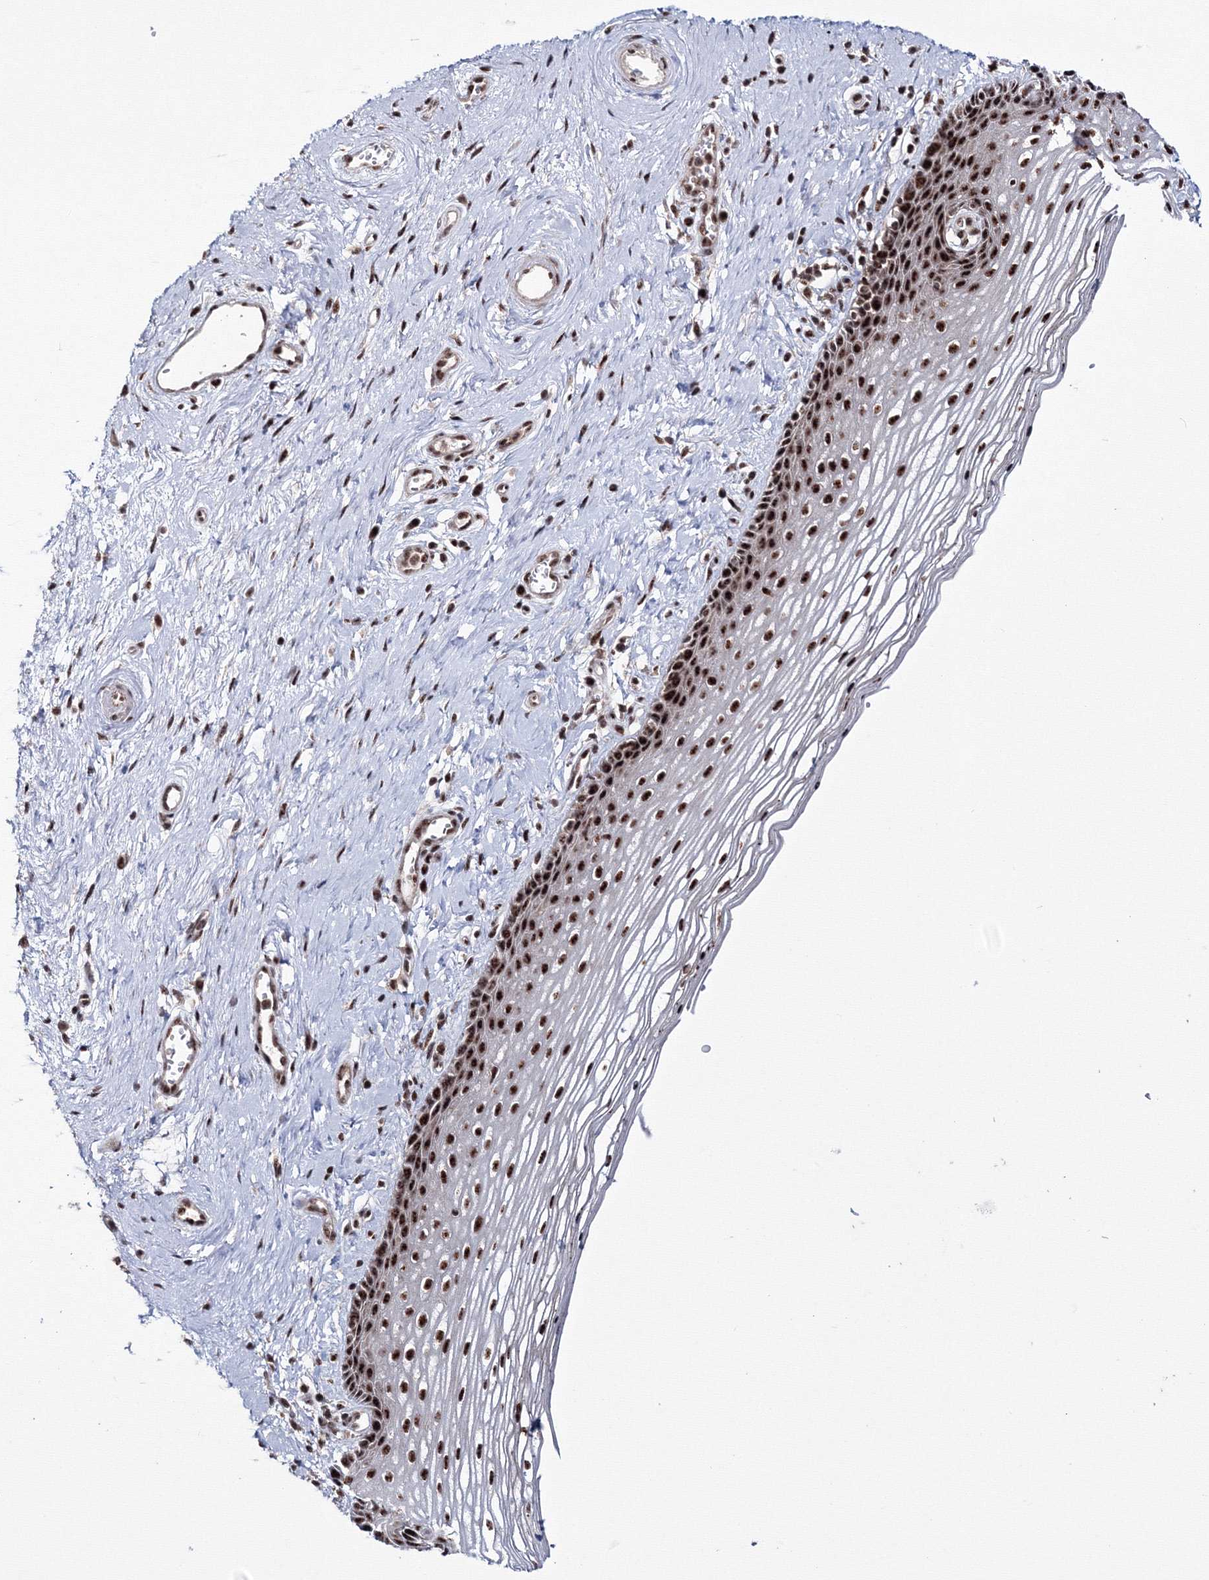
{"staining": {"intensity": "strong", "quantity": ">75%", "location": "nuclear"}, "tissue": "vagina", "cell_type": "Squamous epithelial cells", "image_type": "normal", "snomed": [{"axis": "morphology", "description": "Normal tissue, NOS"}, {"axis": "topography", "description": "Vagina"}], "caption": "Immunohistochemistry (IHC) (DAB) staining of unremarkable human vagina shows strong nuclear protein positivity in approximately >75% of squamous epithelial cells.", "gene": "TATDN2", "patient": {"sex": "female", "age": 46}}